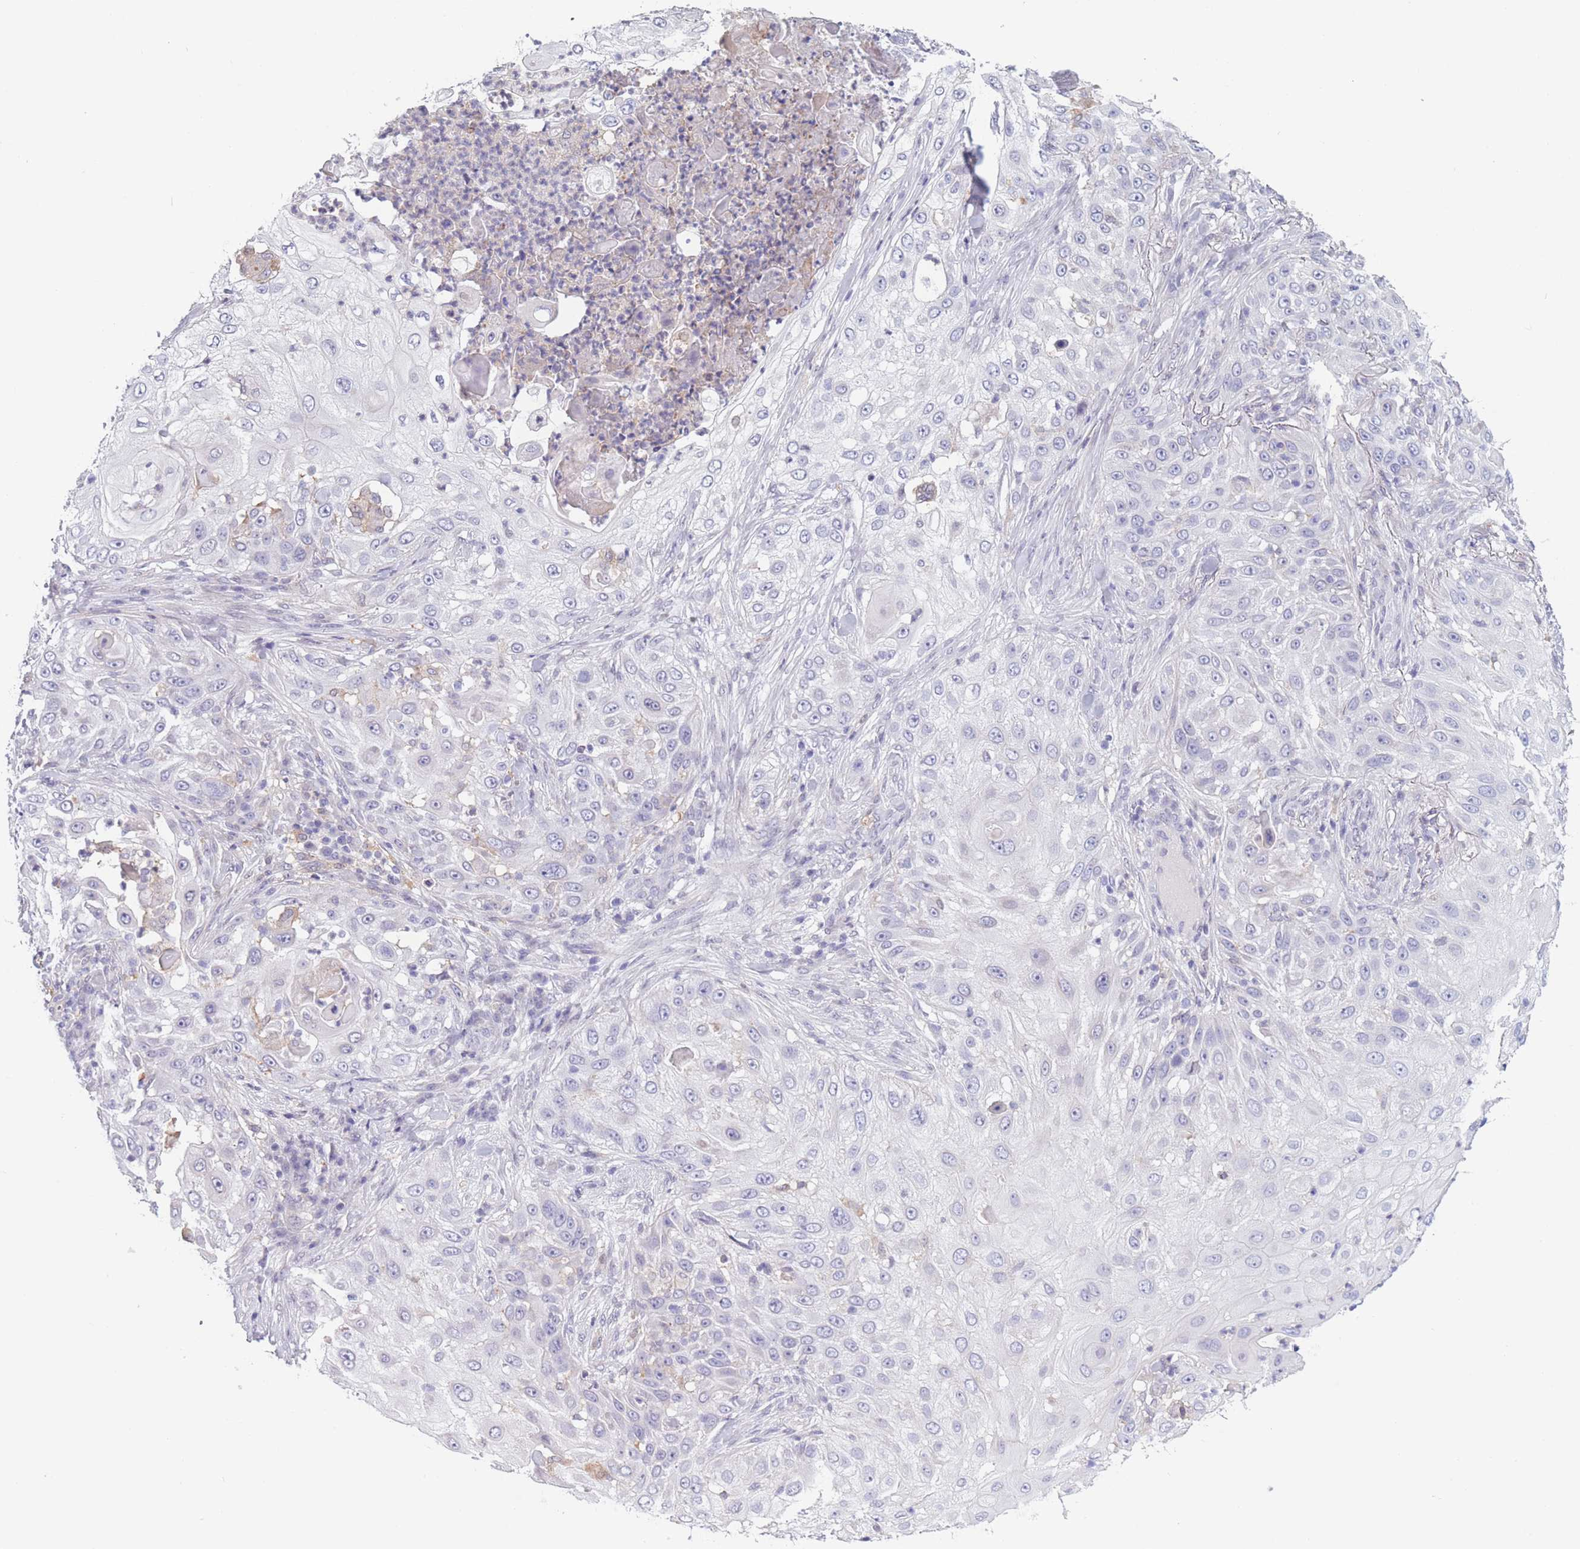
{"staining": {"intensity": "negative", "quantity": "none", "location": "none"}, "tissue": "skin cancer", "cell_type": "Tumor cells", "image_type": "cancer", "snomed": [{"axis": "morphology", "description": "Squamous cell carcinoma, NOS"}, {"axis": "topography", "description": "Skin"}], "caption": "DAB (3,3'-diaminobenzidine) immunohistochemical staining of squamous cell carcinoma (skin) exhibits no significant expression in tumor cells.", "gene": "PODXL", "patient": {"sex": "female", "age": 44}}